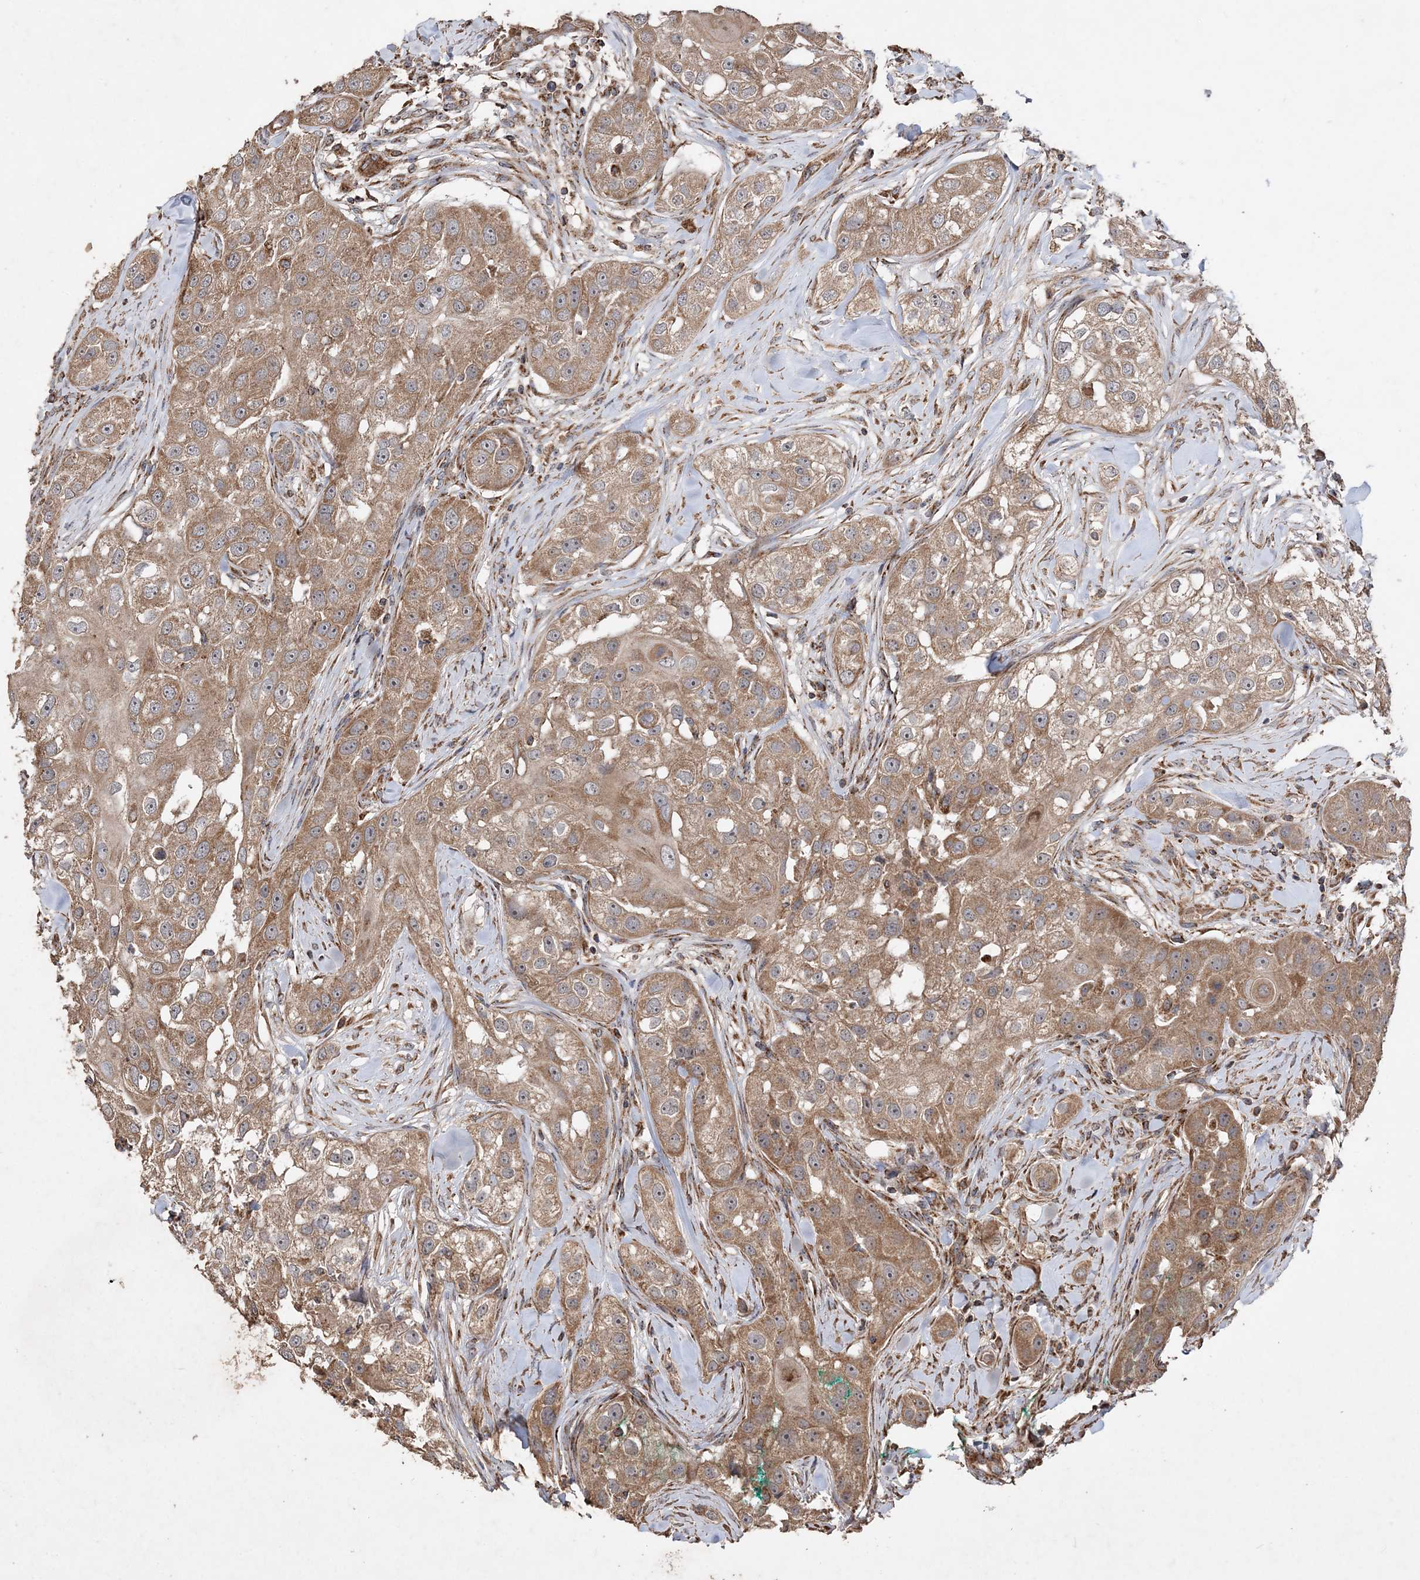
{"staining": {"intensity": "moderate", "quantity": ">75%", "location": "cytoplasmic/membranous"}, "tissue": "head and neck cancer", "cell_type": "Tumor cells", "image_type": "cancer", "snomed": [{"axis": "morphology", "description": "Normal tissue, NOS"}, {"axis": "morphology", "description": "Squamous cell carcinoma, NOS"}, {"axis": "topography", "description": "Skeletal muscle"}, {"axis": "topography", "description": "Head-Neck"}], "caption": "Immunohistochemical staining of squamous cell carcinoma (head and neck) exhibits medium levels of moderate cytoplasmic/membranous expression in about >75% of tumor cells. The protein of interest is stained brown, and the nuclei are stained in blue (DAB IHC with brightfield microscopy, high magnification).", "gene": "POC5", "patient": {"sex": "male", "age": 51}}